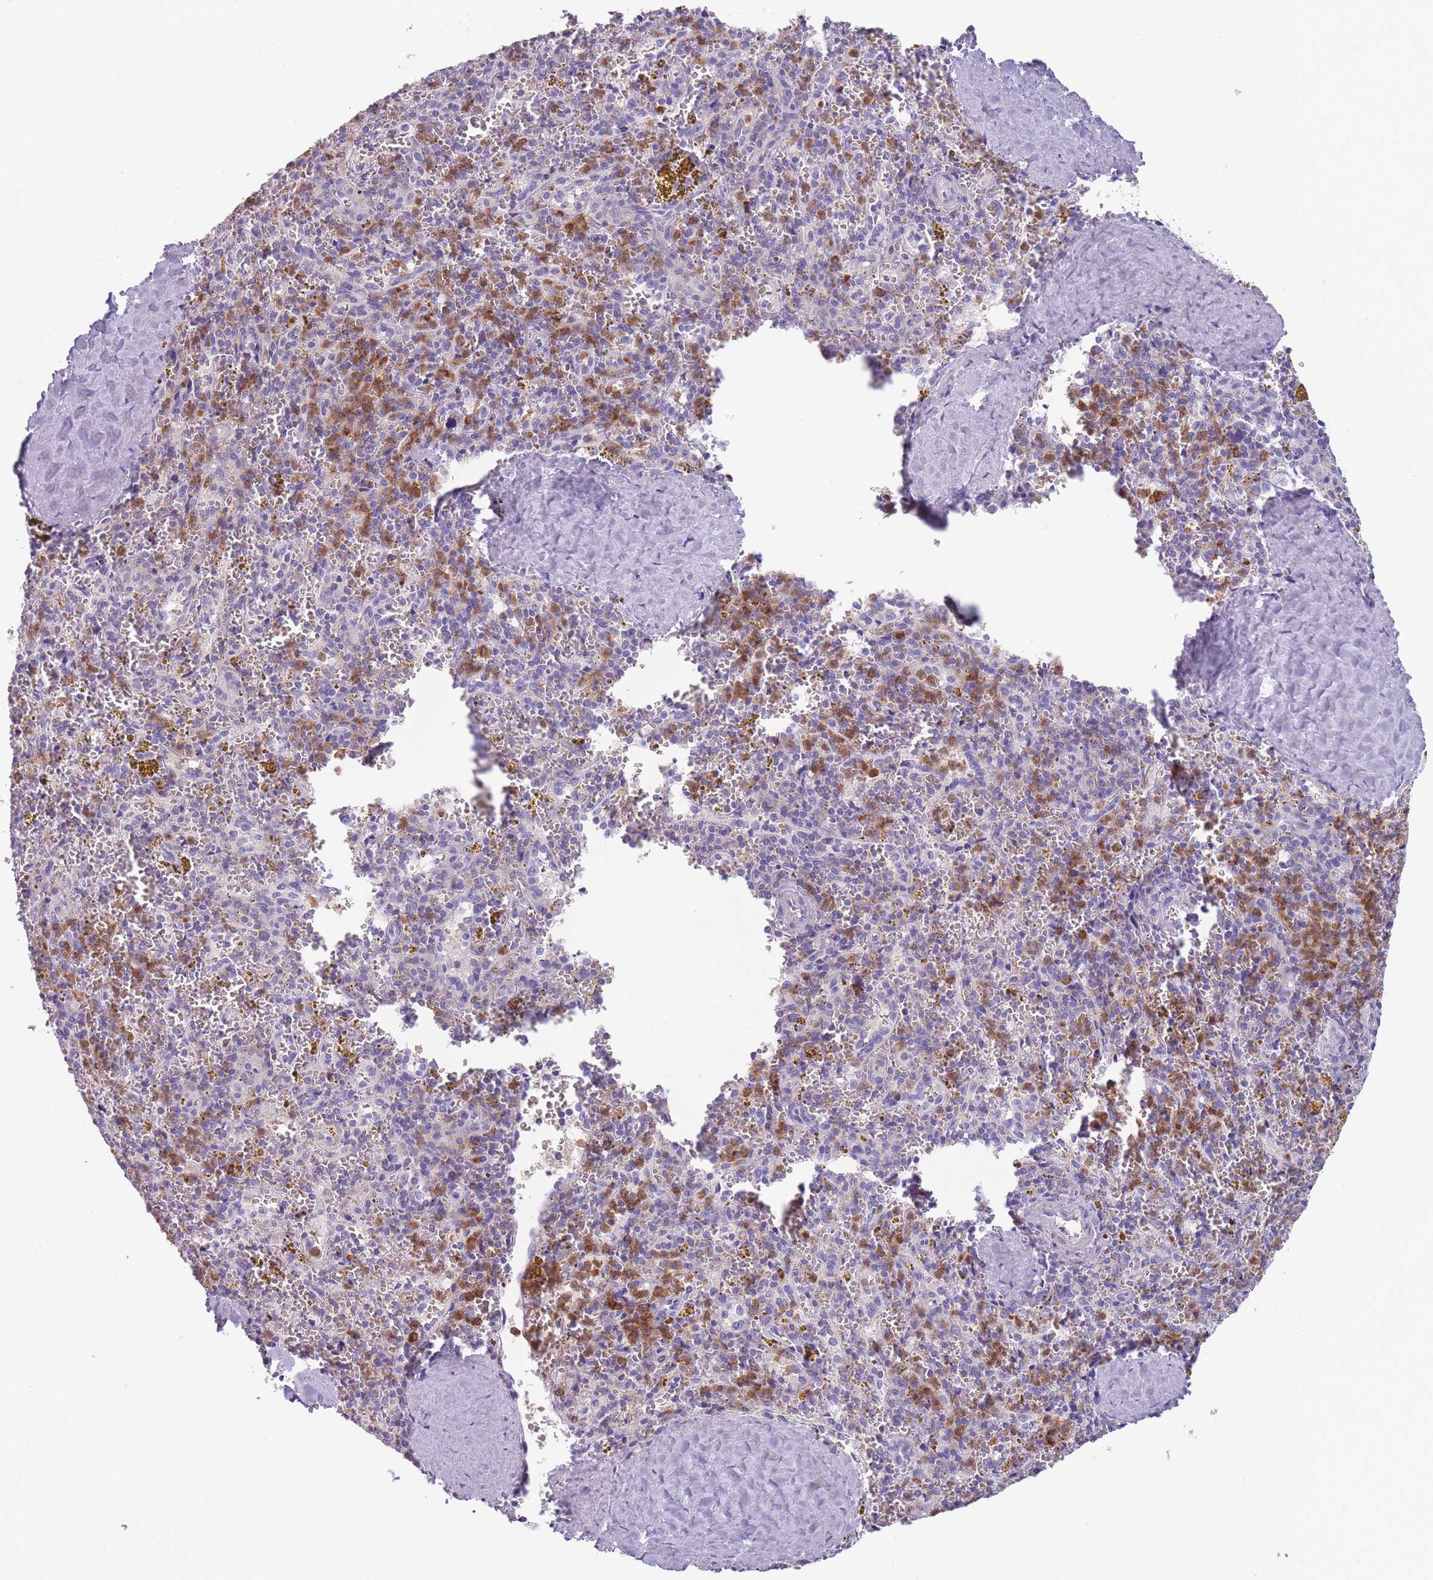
{"staining": {"intensity": "moderate", "quantity": "<25%", "location": "cytoplasmic/membranous"}, "tissue": "spleen", "cell_type": "Cells in red pulp", "image_type": "normal", "snomed": [{"axis": "morphology", "description": "Normal tissue, NOS"}, {"axis": "topography", "description": "Spleen"}], "caption": "Spleen stained for a protein (brown) reveals moderate cytoplasmic/membranous positive expression in about <25% of cells in red pulp.", "gene": "CR1L", "patient": {"sex": "male", "age": 57}}